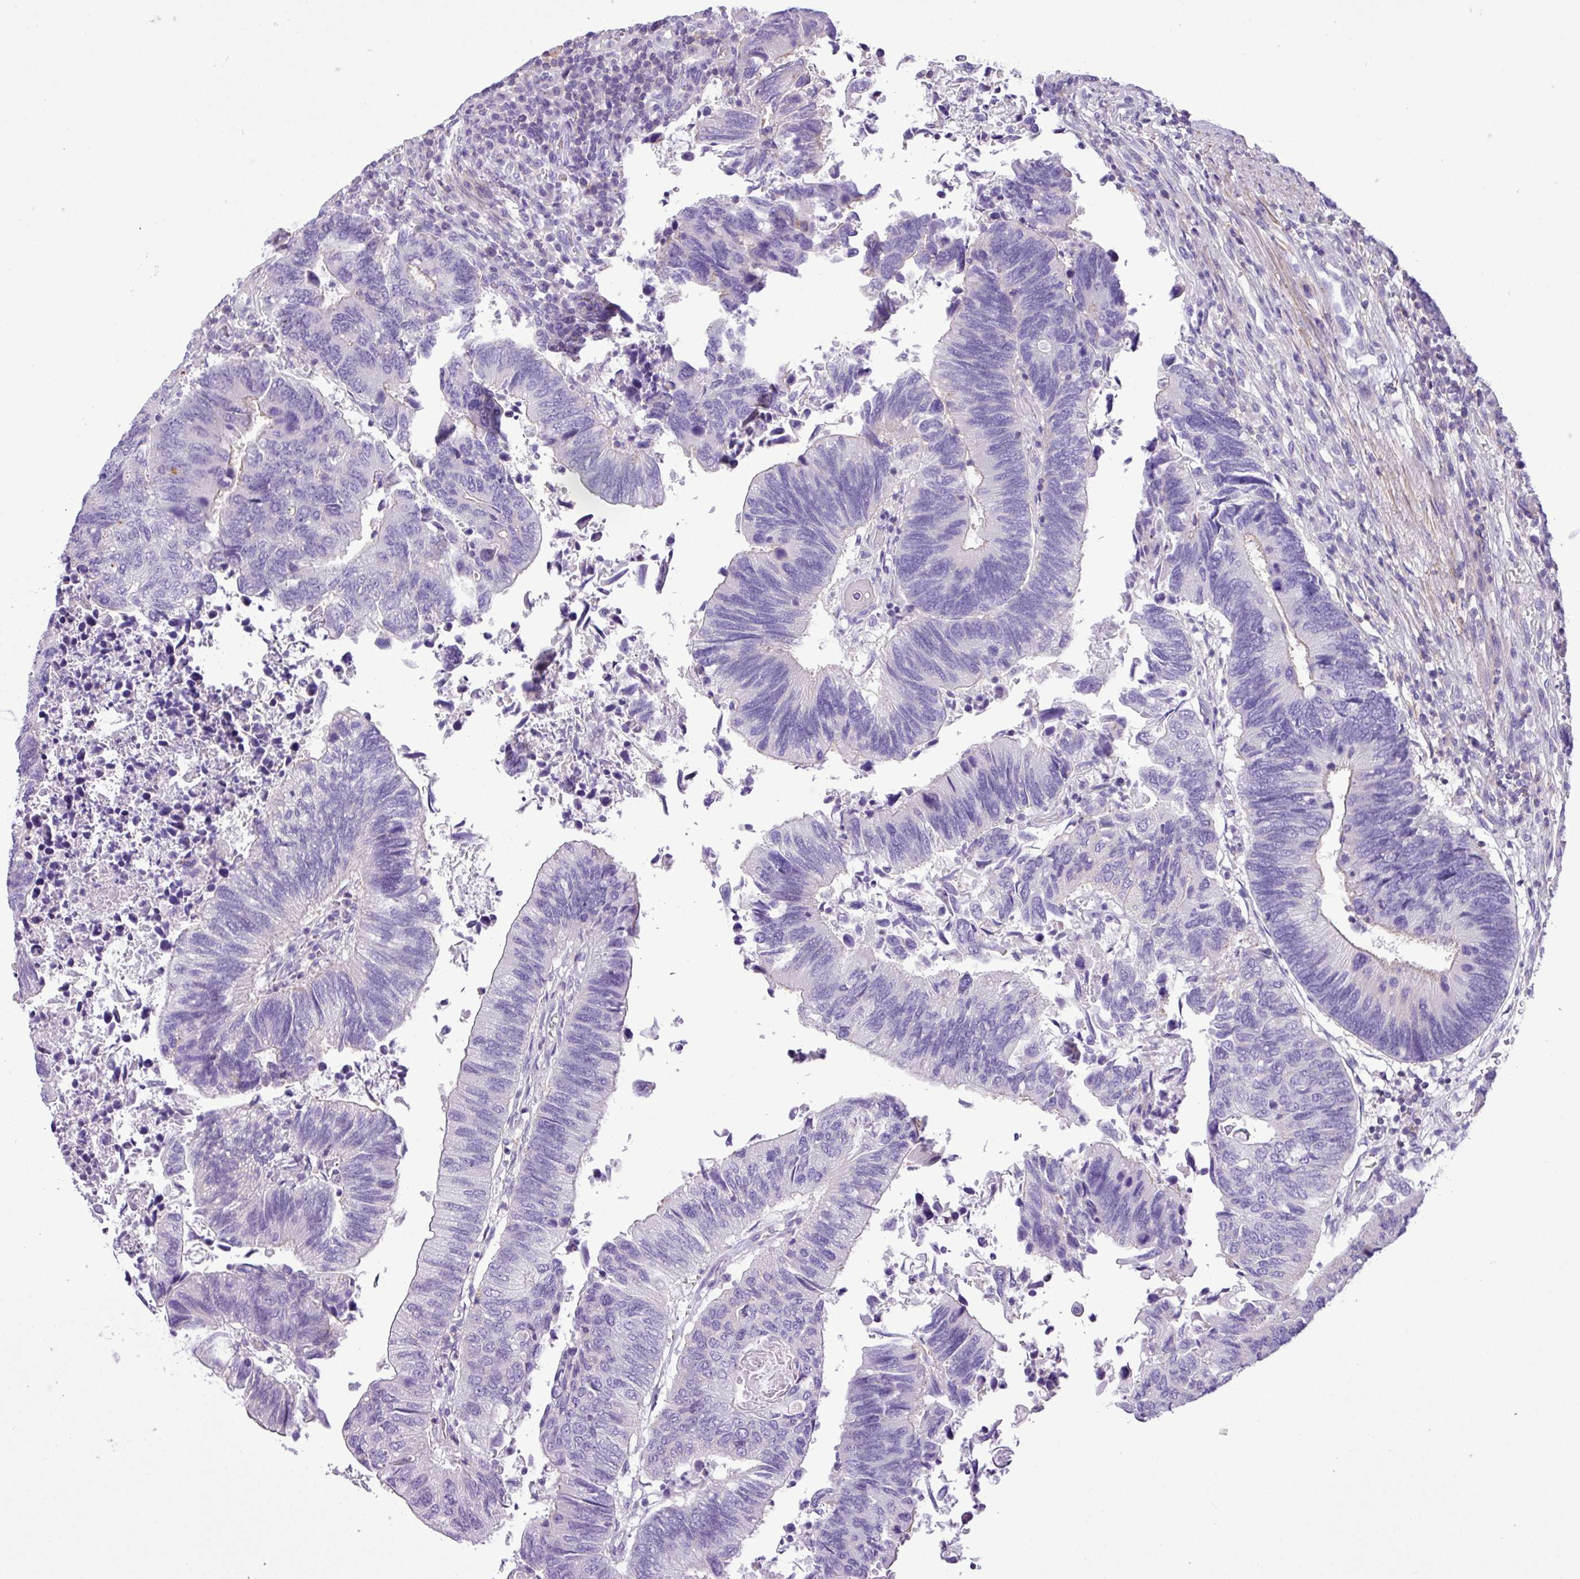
{"staining": {"intensity": "negative", "quantity": "none", "location": "none"}, "tissue": "colorectal cancer", "cell_type": "Tumor cells", "image_type": "cancer", "snomed": [{"axis": "morphology", "description": "Adenocarcinoma, NOS"}, {"axis": "topography", "description": "Colon"}], "caption": "There is no significant expression in tumor cells of colorectal cancer (adenocarcinoma).", "gene": "ZNF334", "patient": {"sex": "male", "age": 87}}